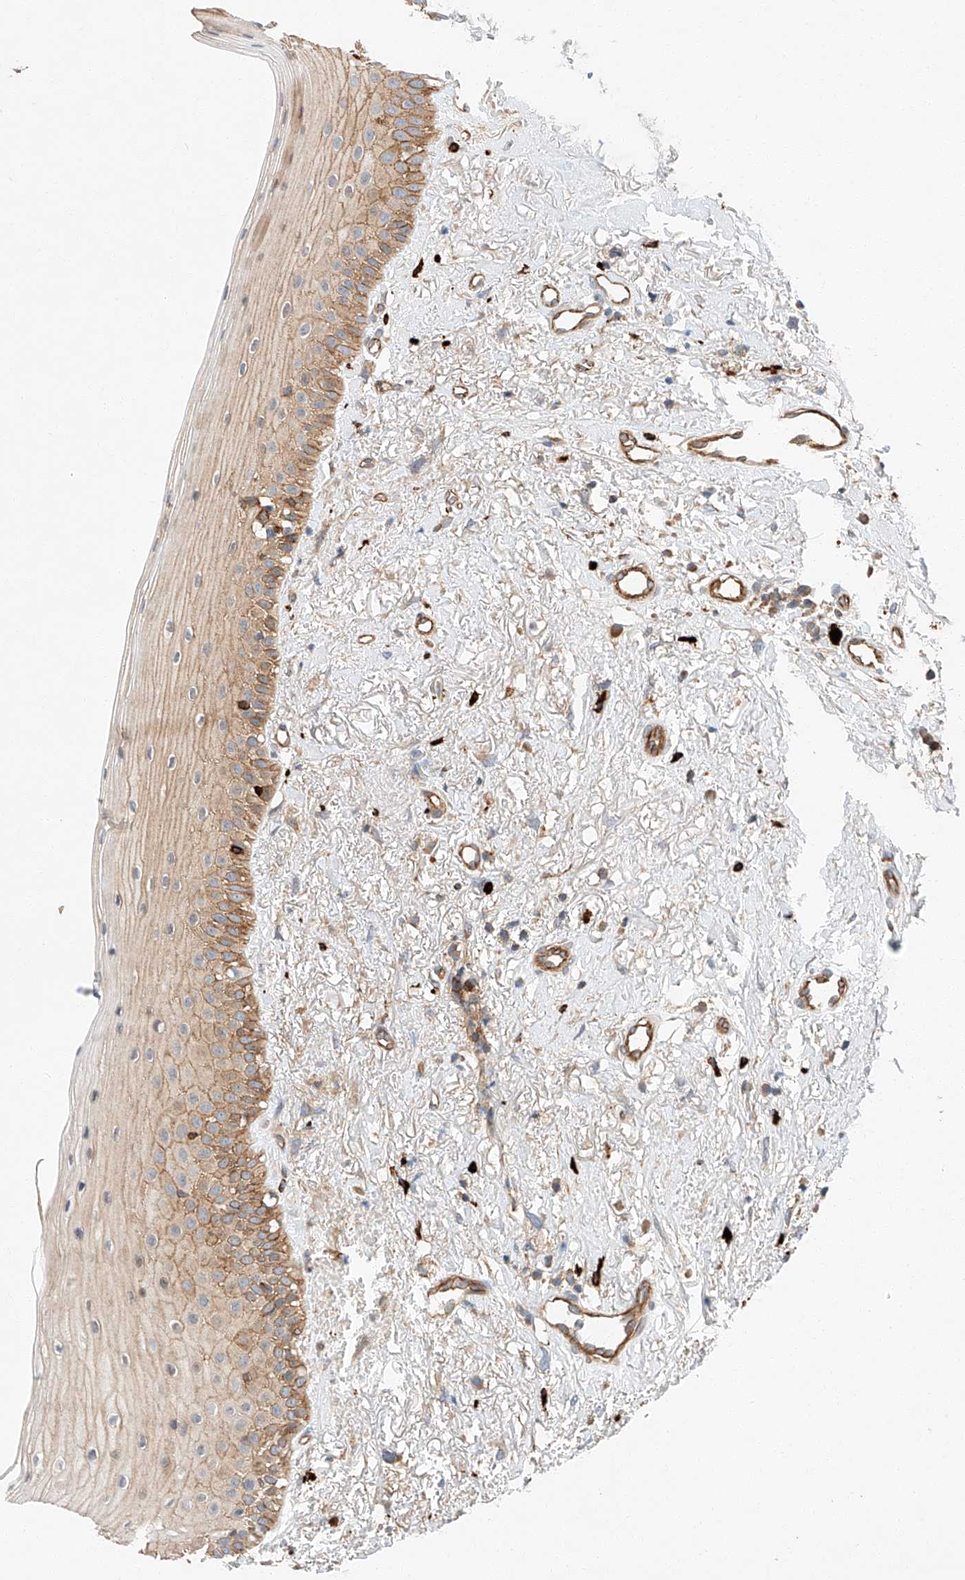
{"staining": {"intensity": "moderate", "quantity": "25%-75%", "location": "cytoplasmic/membranous"}, "tissue": "oral mucosa", "cell_type": "Squamous epithelial cells", "image_type": "normal", "snomed": [{"axis": "morphology", "description": "Normal tissue, NOS"}, {"axis": "topography", "description": "Oral tissue"}], "caption": "A brown stain labels moderate cytoplasmic/membranous expression of a protein in squamous epithelial cells of unremarkable oral mucosa. Using DAB (brown) and hematoxylin (blue) stains, captured at high magnification using brightfield microscopy.", "gene": "MINDY4", "patient": {"sex": "female", "age": 63}}